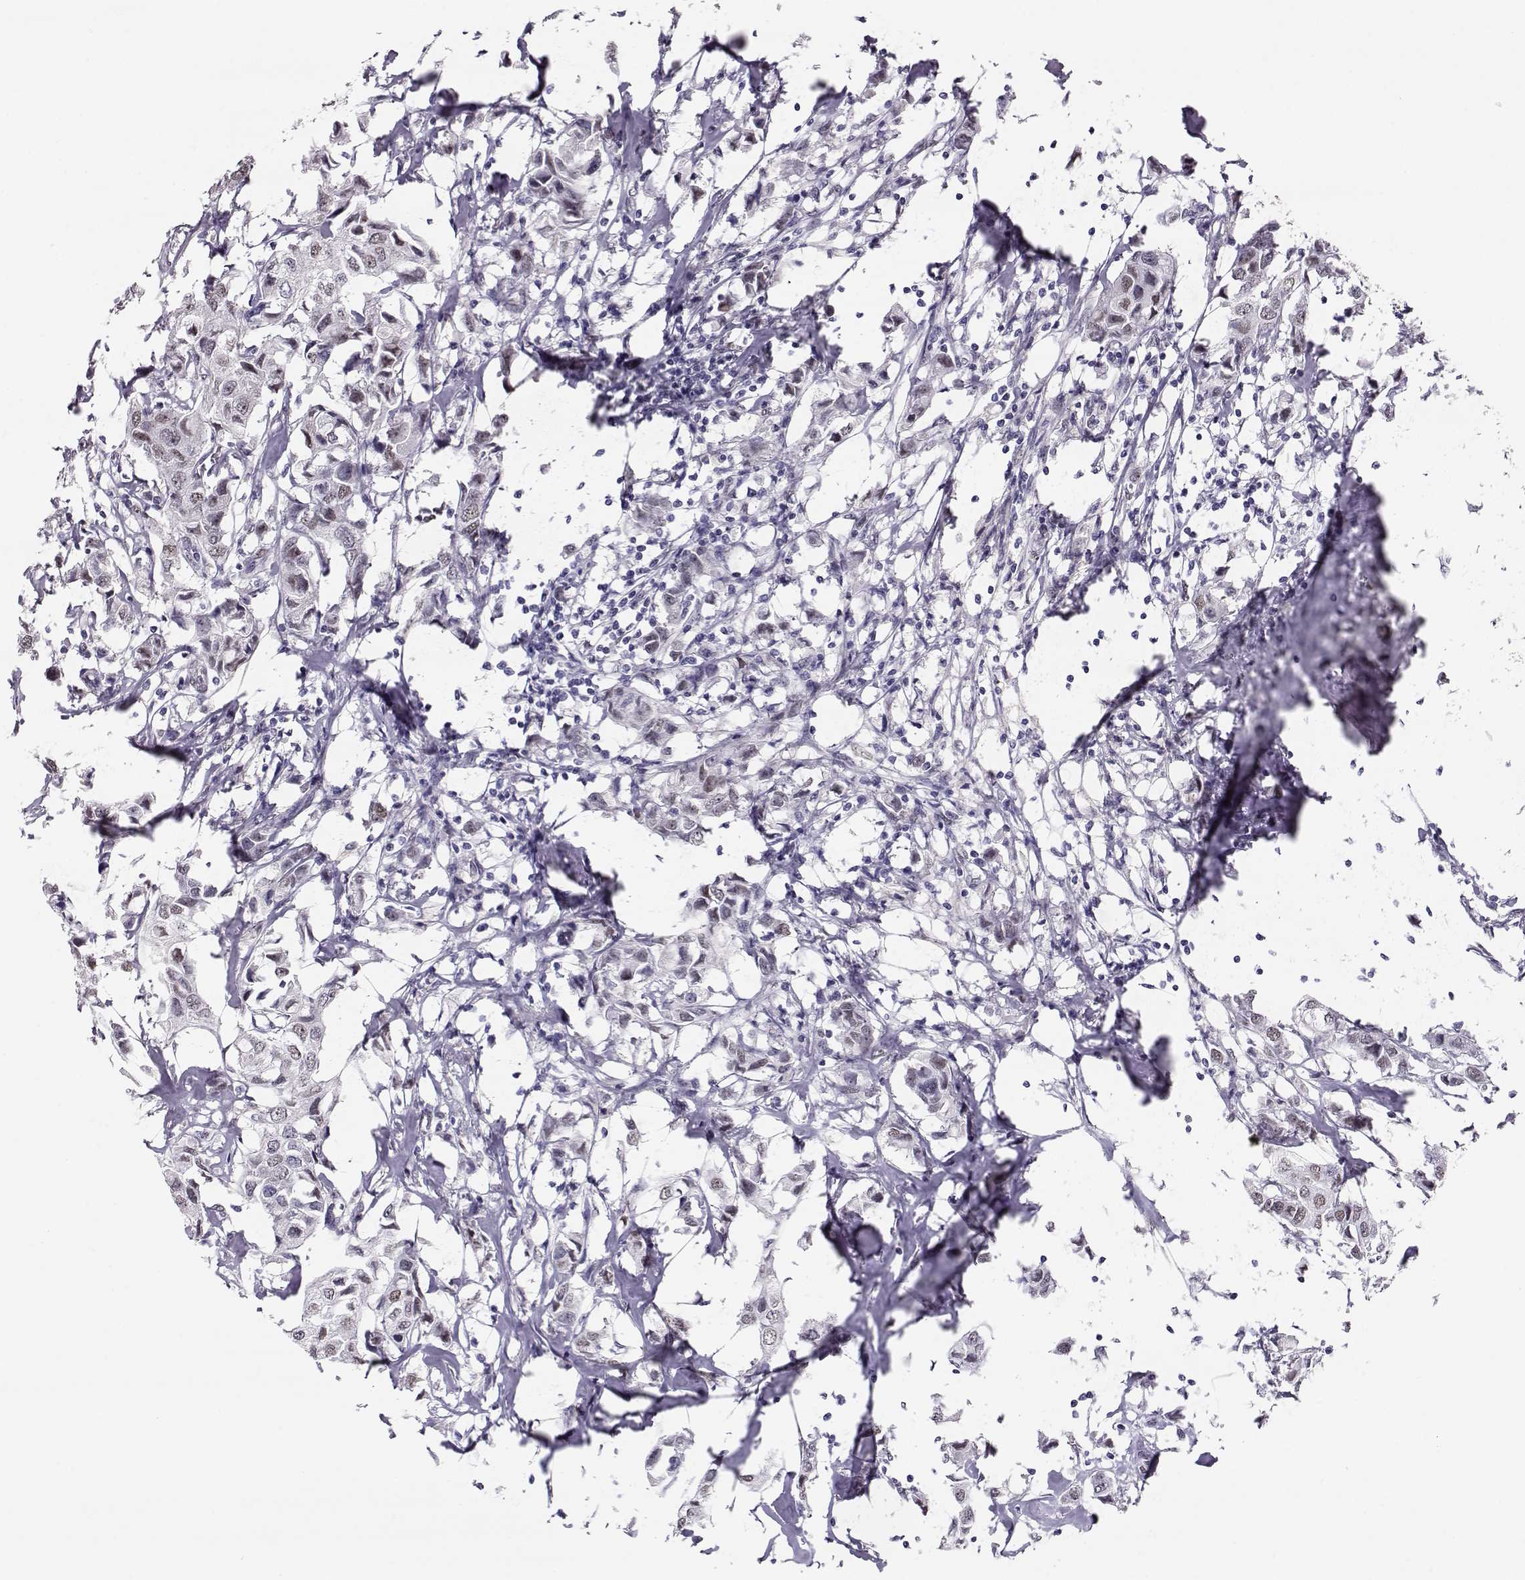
{"staining": {"intensity": "negative", "quantity": "none", "location": "none"}, "tissue": "breast cancer", "cell_type": "Tumor cells", "image_type": "cancer", "snomed": [{"axis": "morphology", "description": "Duct carcinoma"}, {"axis": "topography", "description": "Breast"}], "caption": "Immunohistochemistry micrograph of breast cancer stained for a protein (brown), which reveals no staining in tumor cells. The staining is performed using DAB (3,3'-diaminobenzidine) brown chromogen with nuclei counter-stained in using hematoxylin.", "gene": "POLI", "patient": {"sex": "female", "age": 80}}